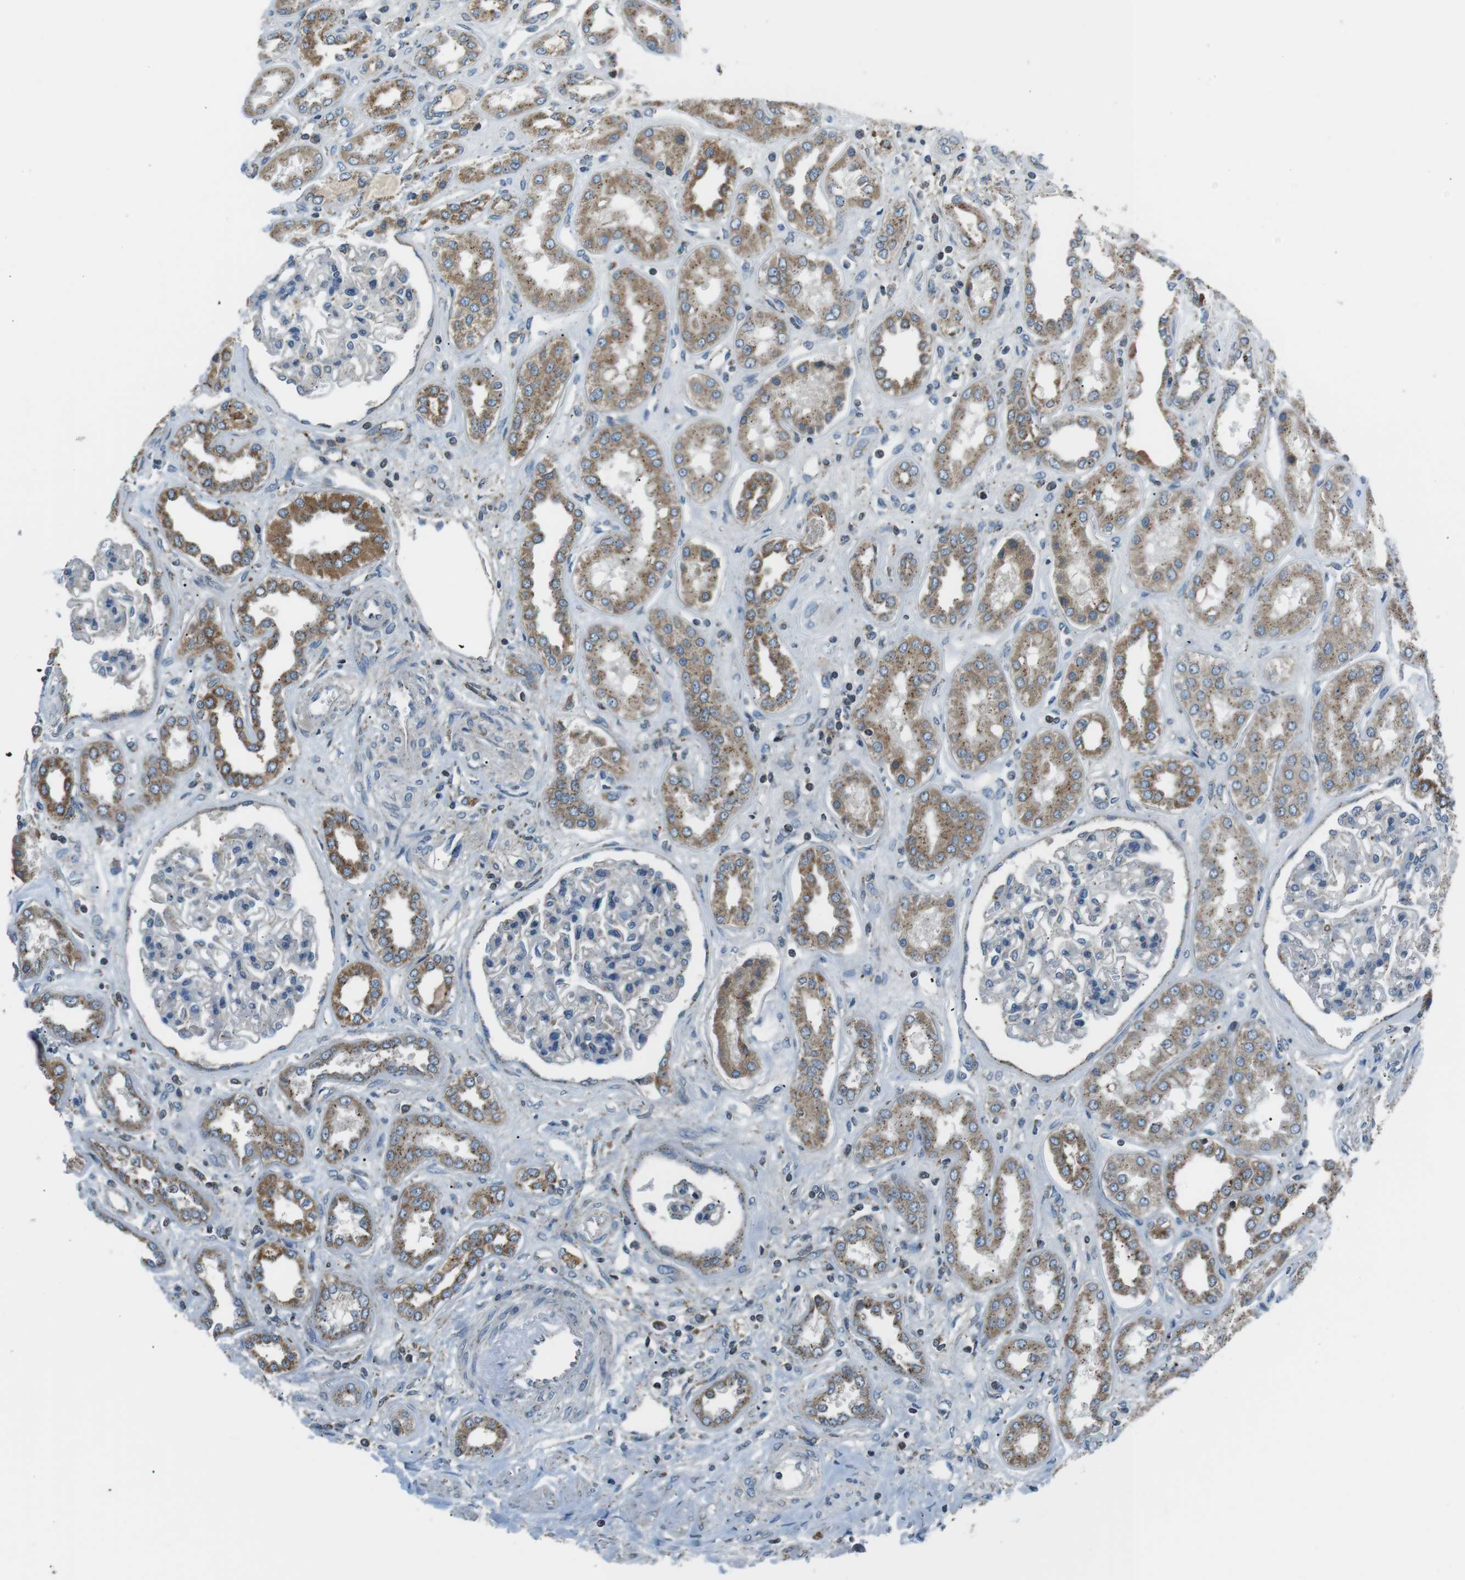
{"staining": {"intensity": "negative", "quantity": "none", "location": "none"}, "tissue": "kidney", "cell_type": "Cells in glomeruli", "image_type": "normal", "snomed": [{"axis": "morphology", "description": "Normal tissue, NOS"}, {"axis": "topography", "description": "Kidney"}], "caption": "Immunohistochemical staining of benign kidney displays no significant positivity in cells in glomeruli. Brightfield microscopy of IHC stained with DAB (3,3'-diaminobenzidine) (brown) and hematoxylin (blue), captured at high magnification.", "gene": "FAM3B", "patient": {"sex": "male", "age": 59}}